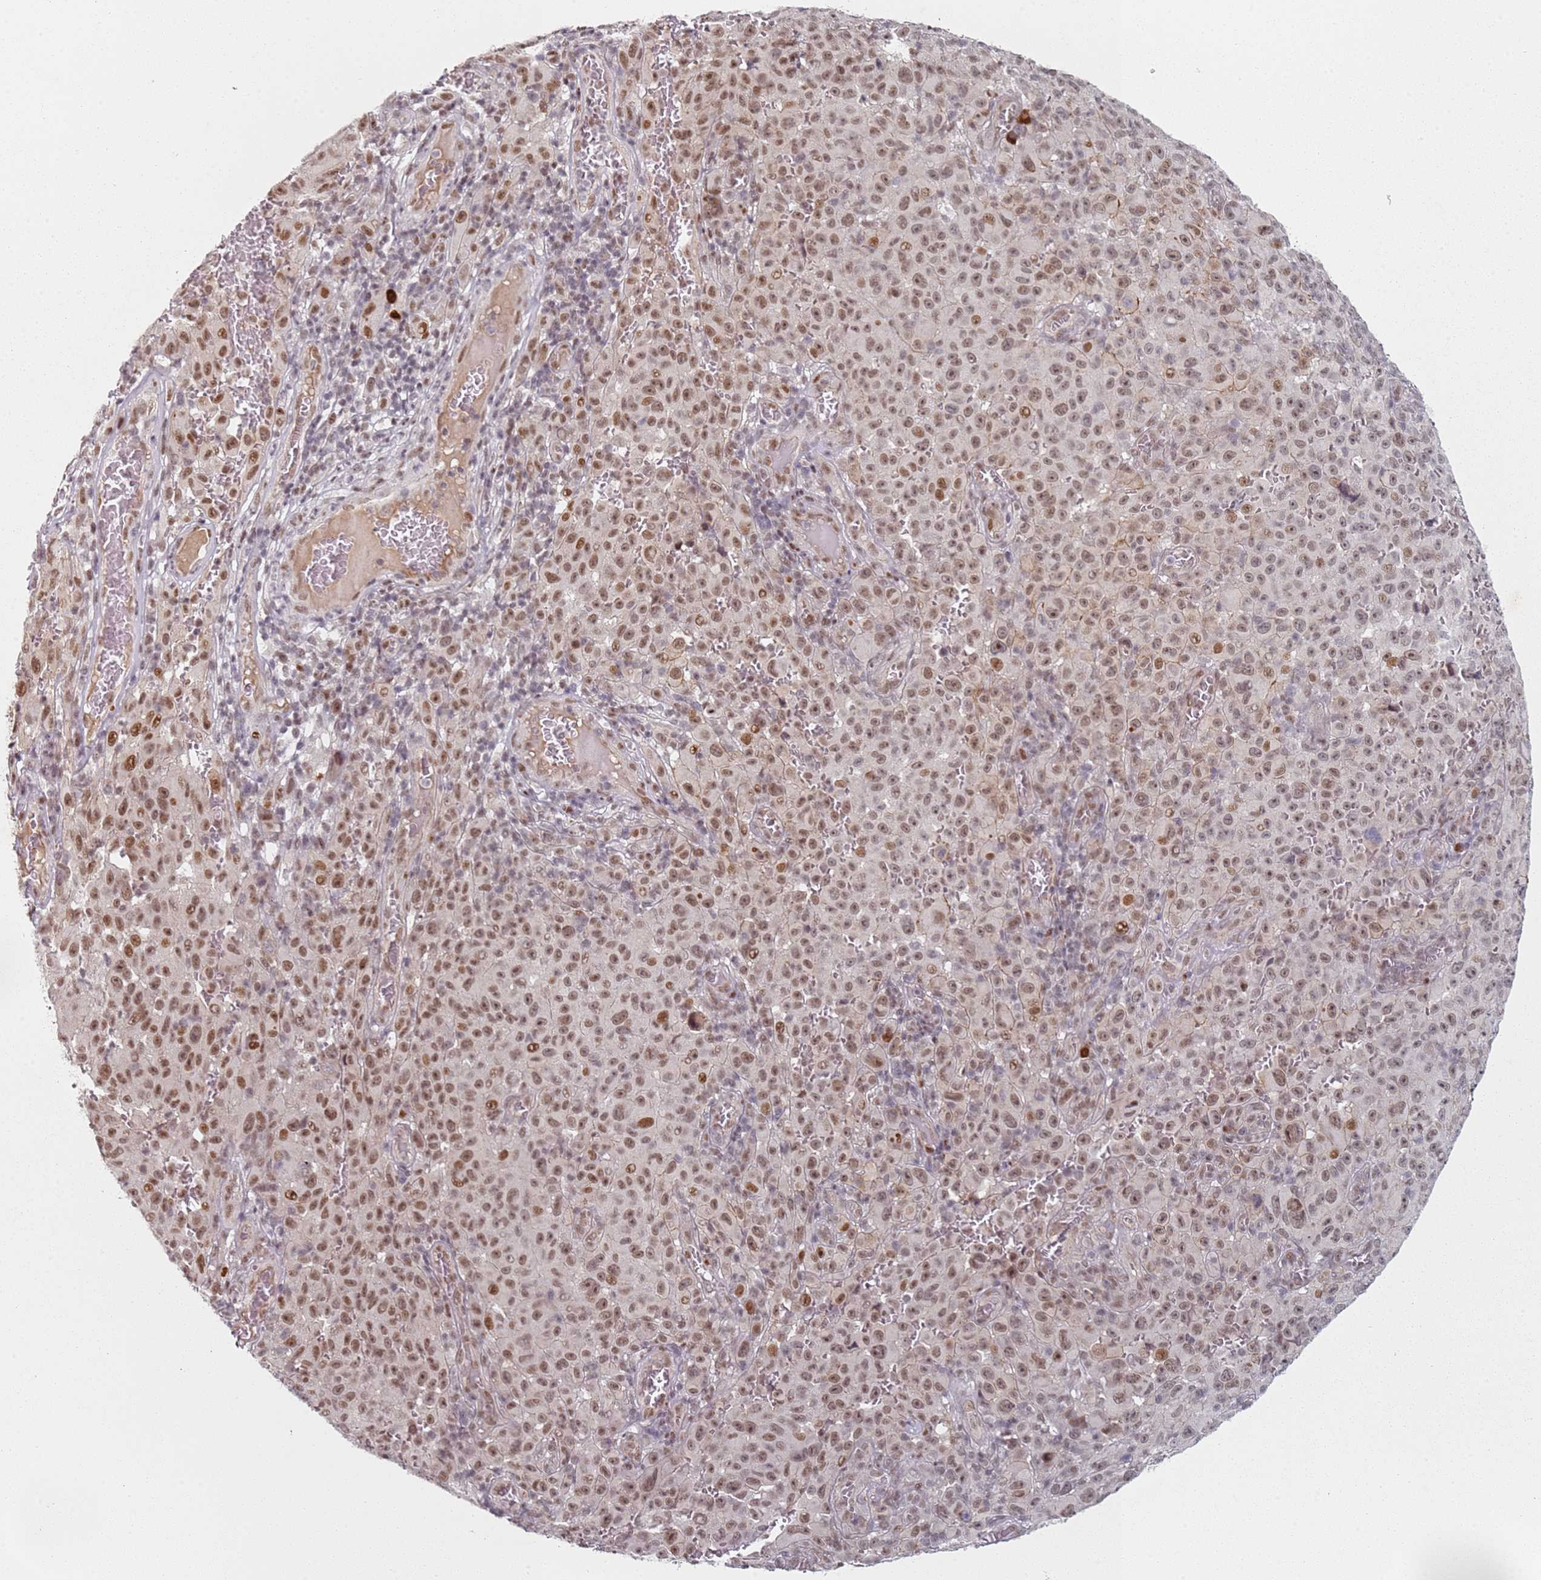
{"staining": {"intensity": "moderate", "quantity": ">75%", "location": "nuclear"}, "tissue": "melanoma", "cell_type": "Tumor cells", "image_type": "cancer", "snomed": [{"axis": "morphology", "description": "Malignant melanoma, NOS"}, {"axis": "topography", "description": "Skin"}], "caption": "Malignant melanoma tissue demonstrates moderate nuclear expression in about >75% of tumor cells Nuclei are stained in blue.", "gene": "ATF6B", "patient": {"sex": "female", "age": 82}}